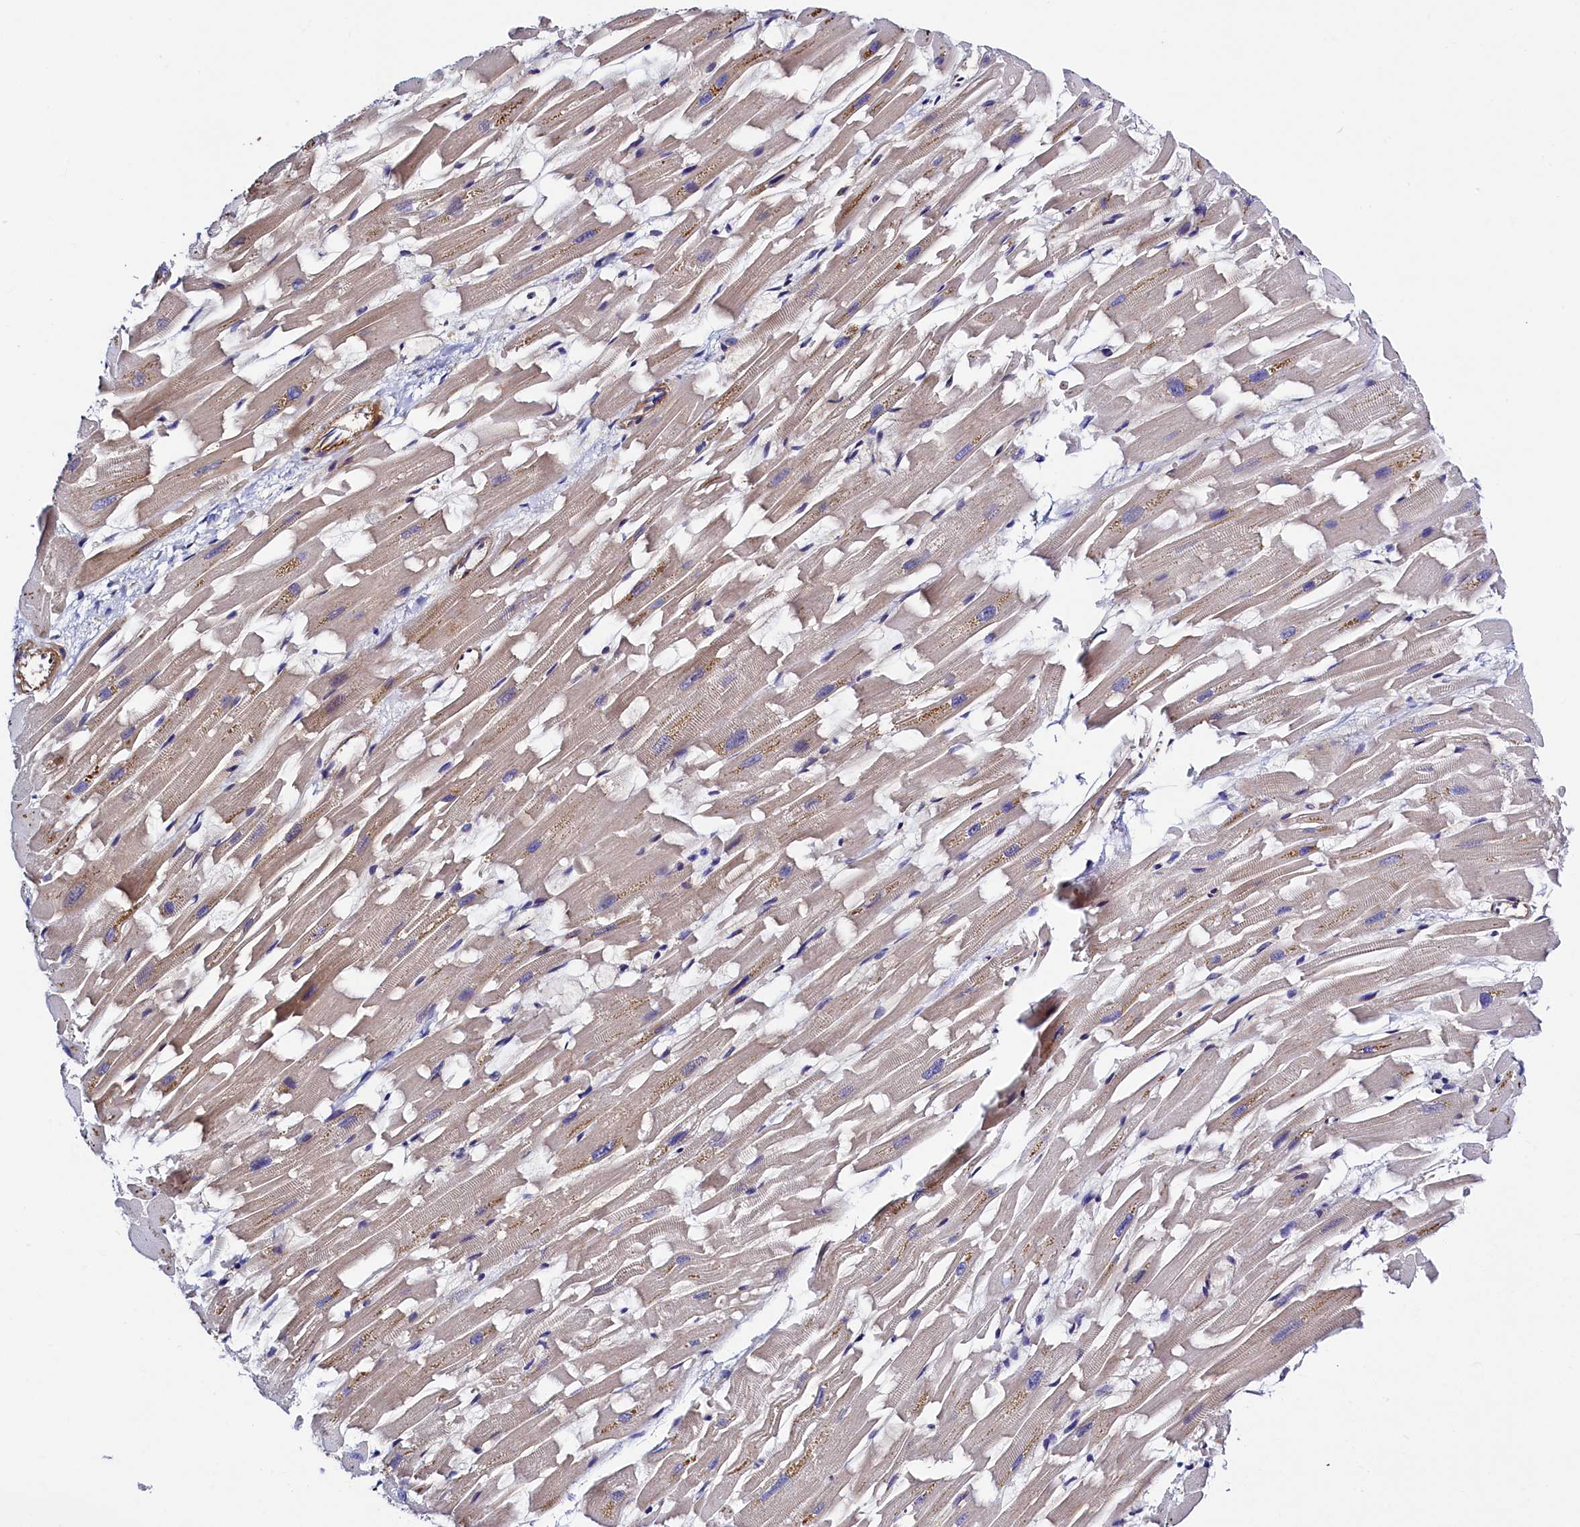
{"staining": {"intensity": "negative", "quantity": "none", "location": "none"}, "tissue": "heart muscle", "cell_type": "Cardiomyocytes", "image_type": "normal", "snomed": [{"axis": "morphology", "description": "Normal tissue, NOS"}, {"axis": "topography", "description": "Heart"}], "caption": "This is a image of immunohistochemistry staining of unremarkable heart muscle, which shows no expression in cardiomyocytes. The staining is performed using DAB brown chromogen with nuclei counter-stained in using hematoxylin.", "gene": "SLC16A14", "patient": {"sex": "female", "age": 64}}